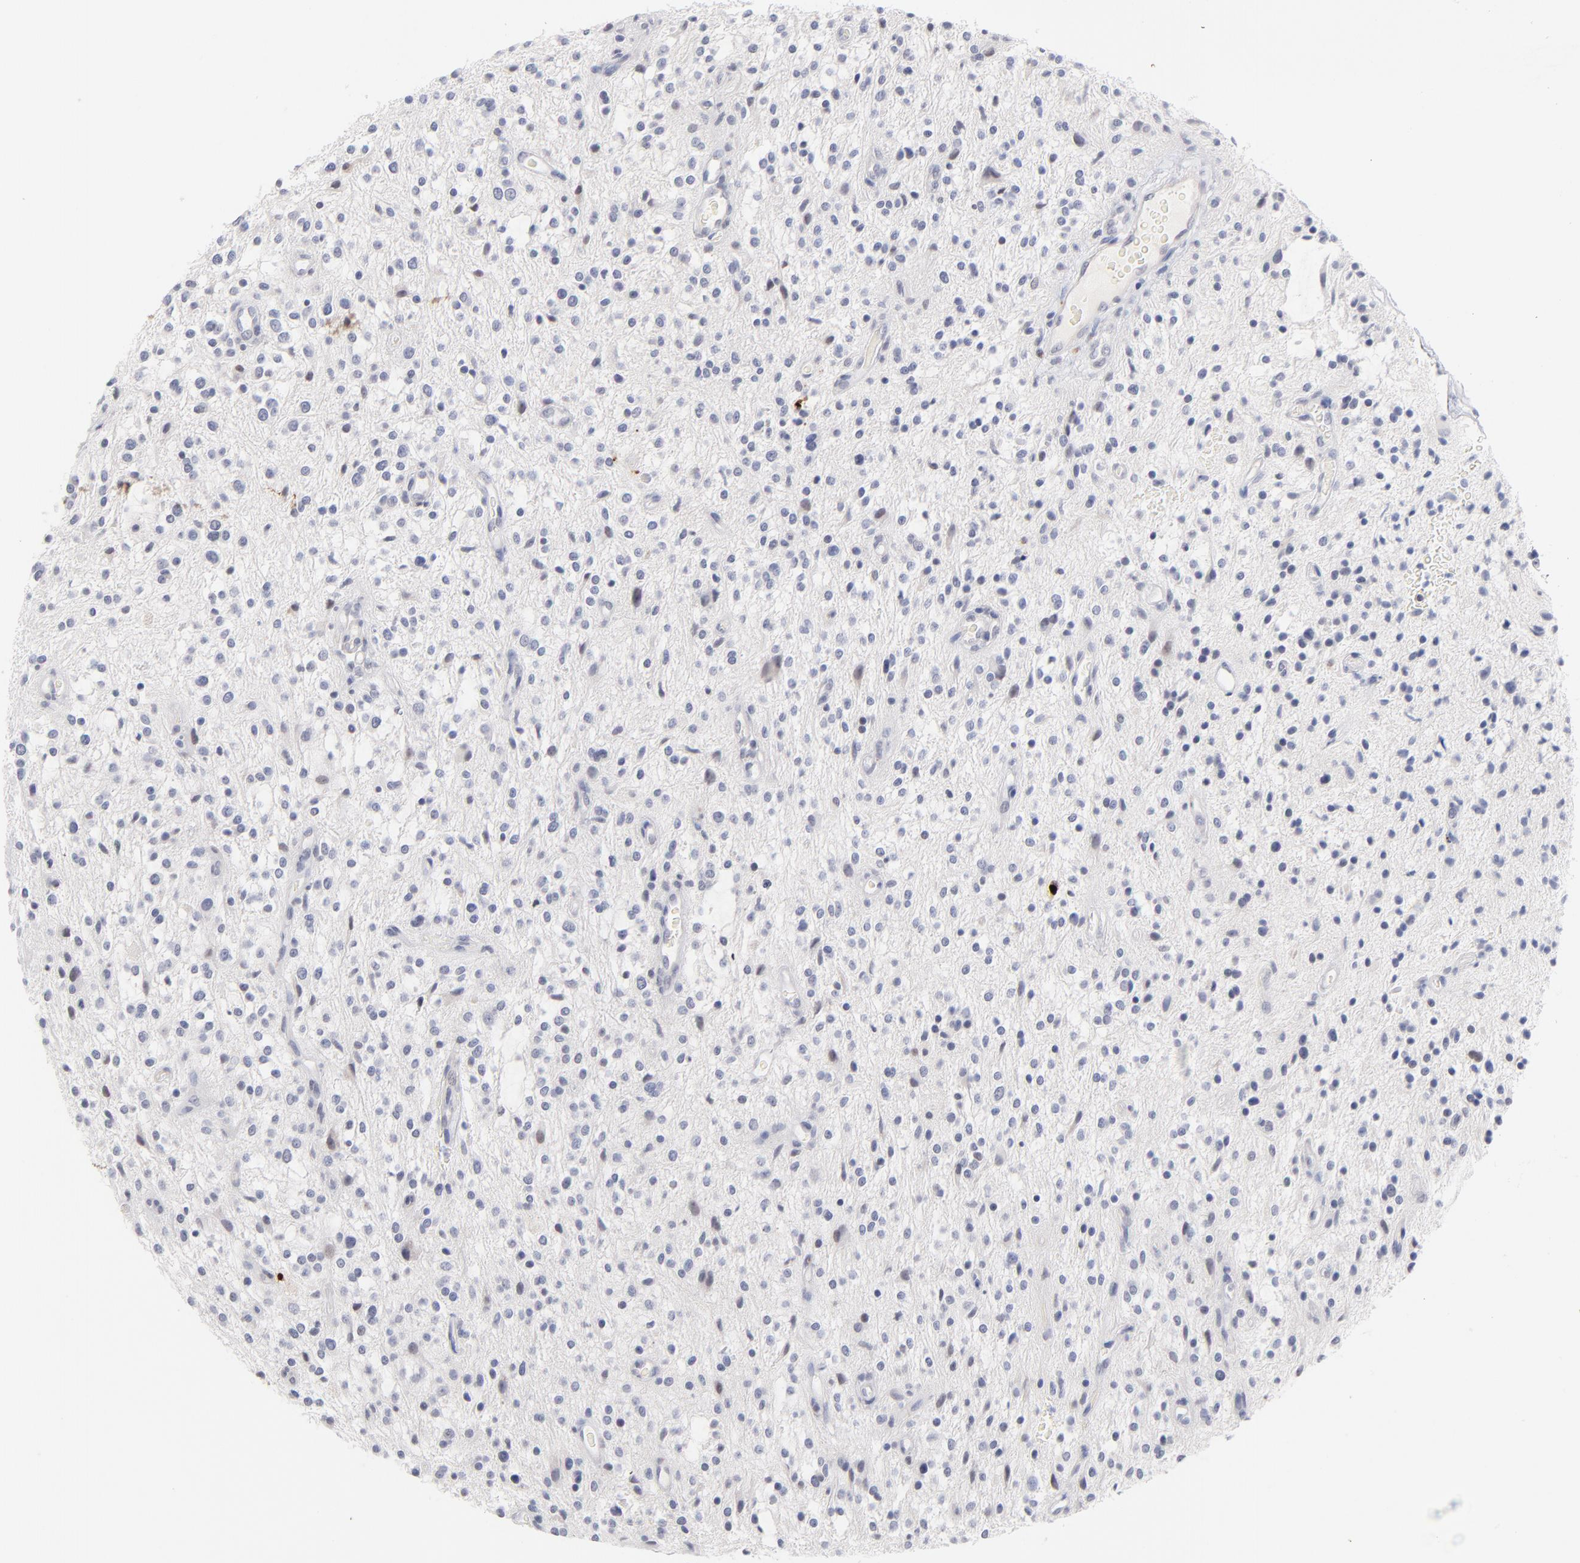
{"staining": {"intensity": "moderate", "quantity": "25%-75%", "location": "nuclear"}, "tissue": "glioma", "cell_type": "Tumor cells", "image_type": "cancer", "snomed": [{"axis": "morphology", "description": "Glioma, malignant, NOS"}, {"axis": "topography", "description": "Cerebellum"}], "caption": "Moderate nuclear positivity is identified in about 25%-75% of tumor cells in glioma (malignant).", "gene": "PARP1", "patient": {"sex": "female", "age": 10}}